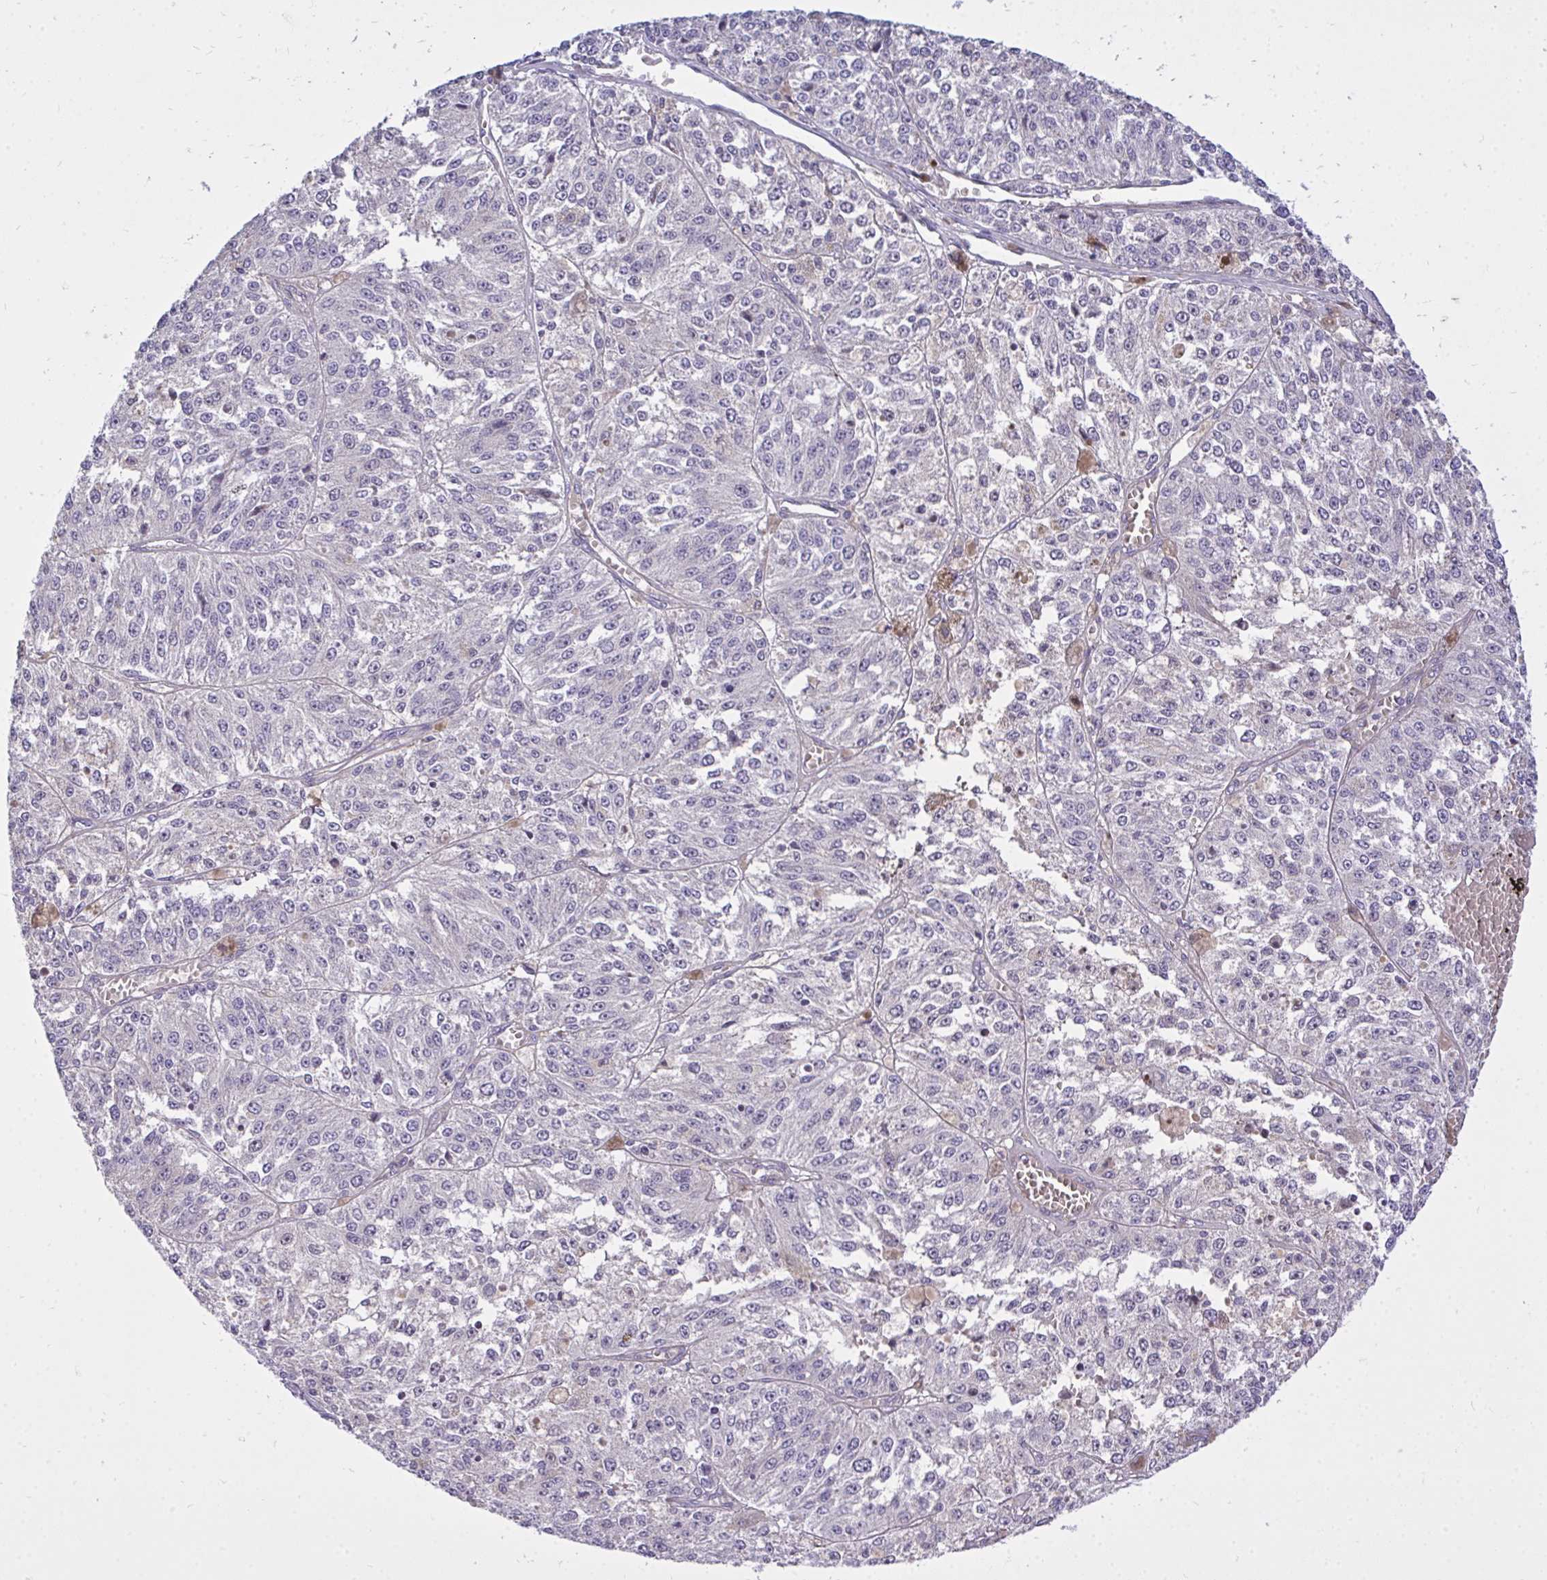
{"staining": {"intensity": "negative", "quantity": "none", "location": "none"}, "tissue": "melanoma", "cell_type": "Tumor cells", "image_type": "cancer", "snomed": [{"axis": "morphology", "description": "Malignant melanoma, Metastatic site"}, {"axis": "topography", "description": "Lymph node"}], "caption": "This photomicrograph is of melanoma stained with IHC to label a protein in brown with the nuclei are counter-stained blue. There is no expression in tumor cells. The staining is performed using DAB (3,3'-diaminobenzidine) brown chromogen with nuclei counter-stained in using hematoxylin.", "gene": "HMBOX1", "patient": {"sex": "female", "age": 64}}